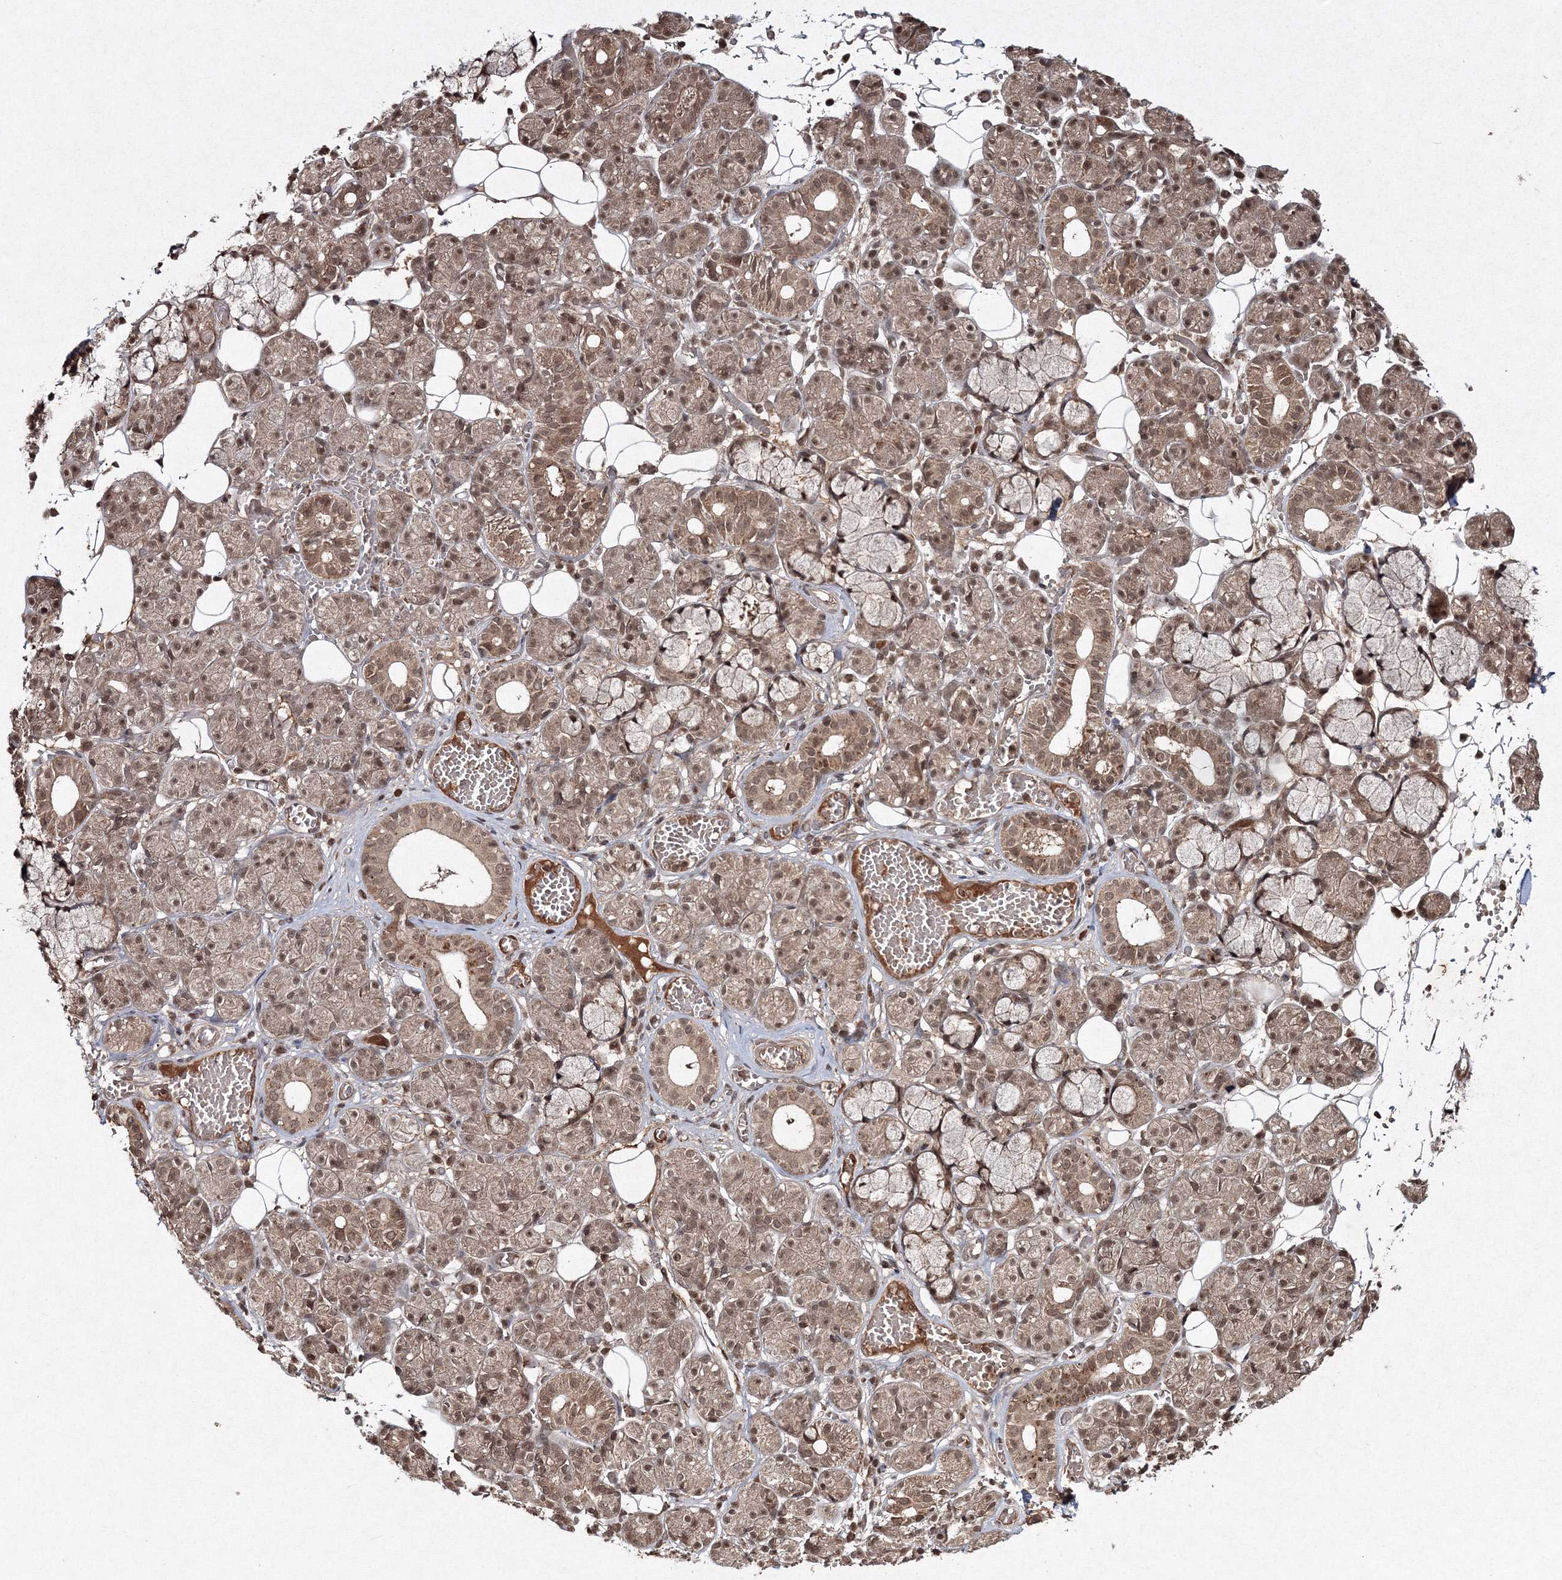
{"staining": {"intensity": "moderate", "quantity": ">75%", "location": "cytoplasmic/membranous,nuclear"}, "tissue": "salivary gland", "cell_type": "Glandular cells", "image_type": "normal", "snomed": [{"axis": "morphology", "description": "Normal tissue, NOS"}, {"axis": "topography", "description": "Salivary gland"}], "caption": "Immunohistochemistry (IHC) micrograph of unremarkable salivary gland: salivary gland stained using immunohistochemistry (IHC) shows medium levels of moderate protein expression localized specifically in the cytoplasmic/membranous,nuclear of glandular cells, appearing as a cytoplasmic/membranous,nuclear brown color.", "gene": "PEX13", "patient": {"sex": "male", "age": 63}}